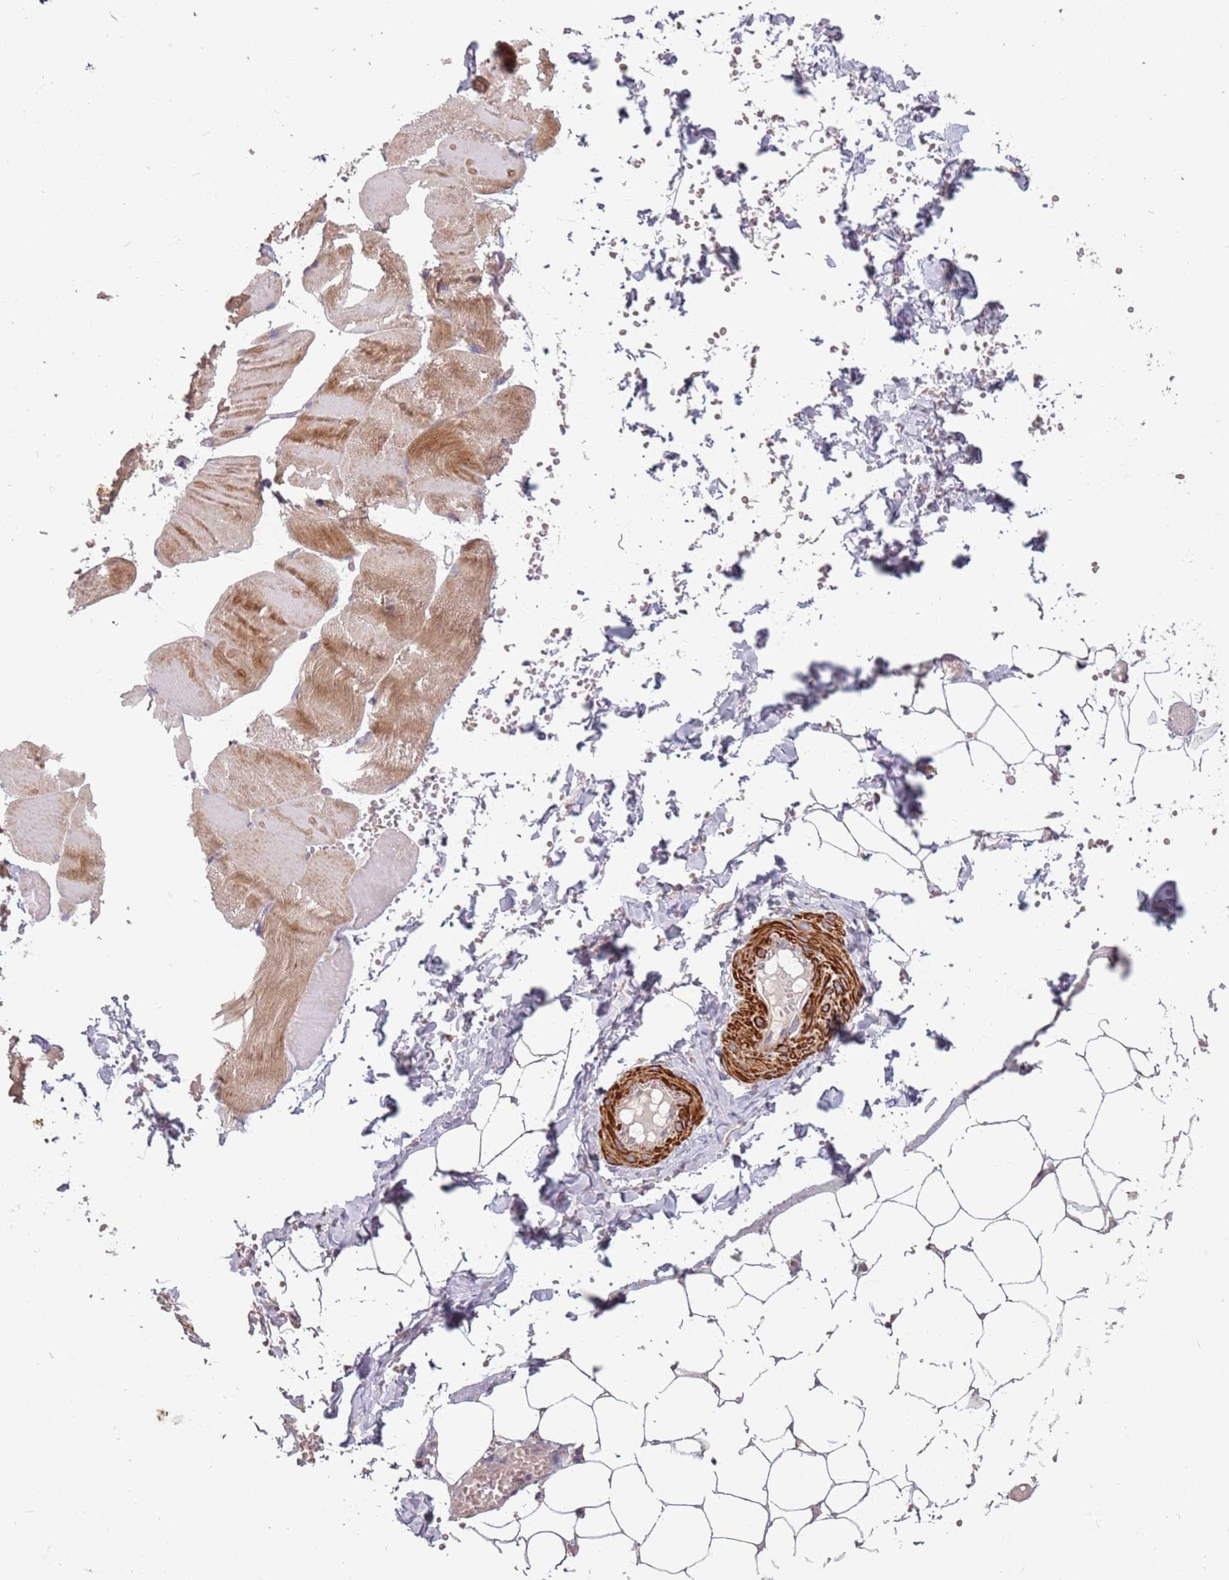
{"staining": {"intensity": "negative", "quantity": "none", "location": "none"}, "tissue": "adipose tissue", "cell_type": "Adipocytes", "image_type": "normal", "snomed": [{"axis": "morphology", "description": "Normal tissue, NOS"}, {"axis": "topography", "description": "Skeletal muscle"}, {"axis": "topography", "description": "Peripheral nerve tissue"}], "caption": "This is an IHC micrograph of benign adipose tissue. There is no staining in adipocytes.", "gene": "PLD6", "patient": {"sex": "female", "age": 55}}